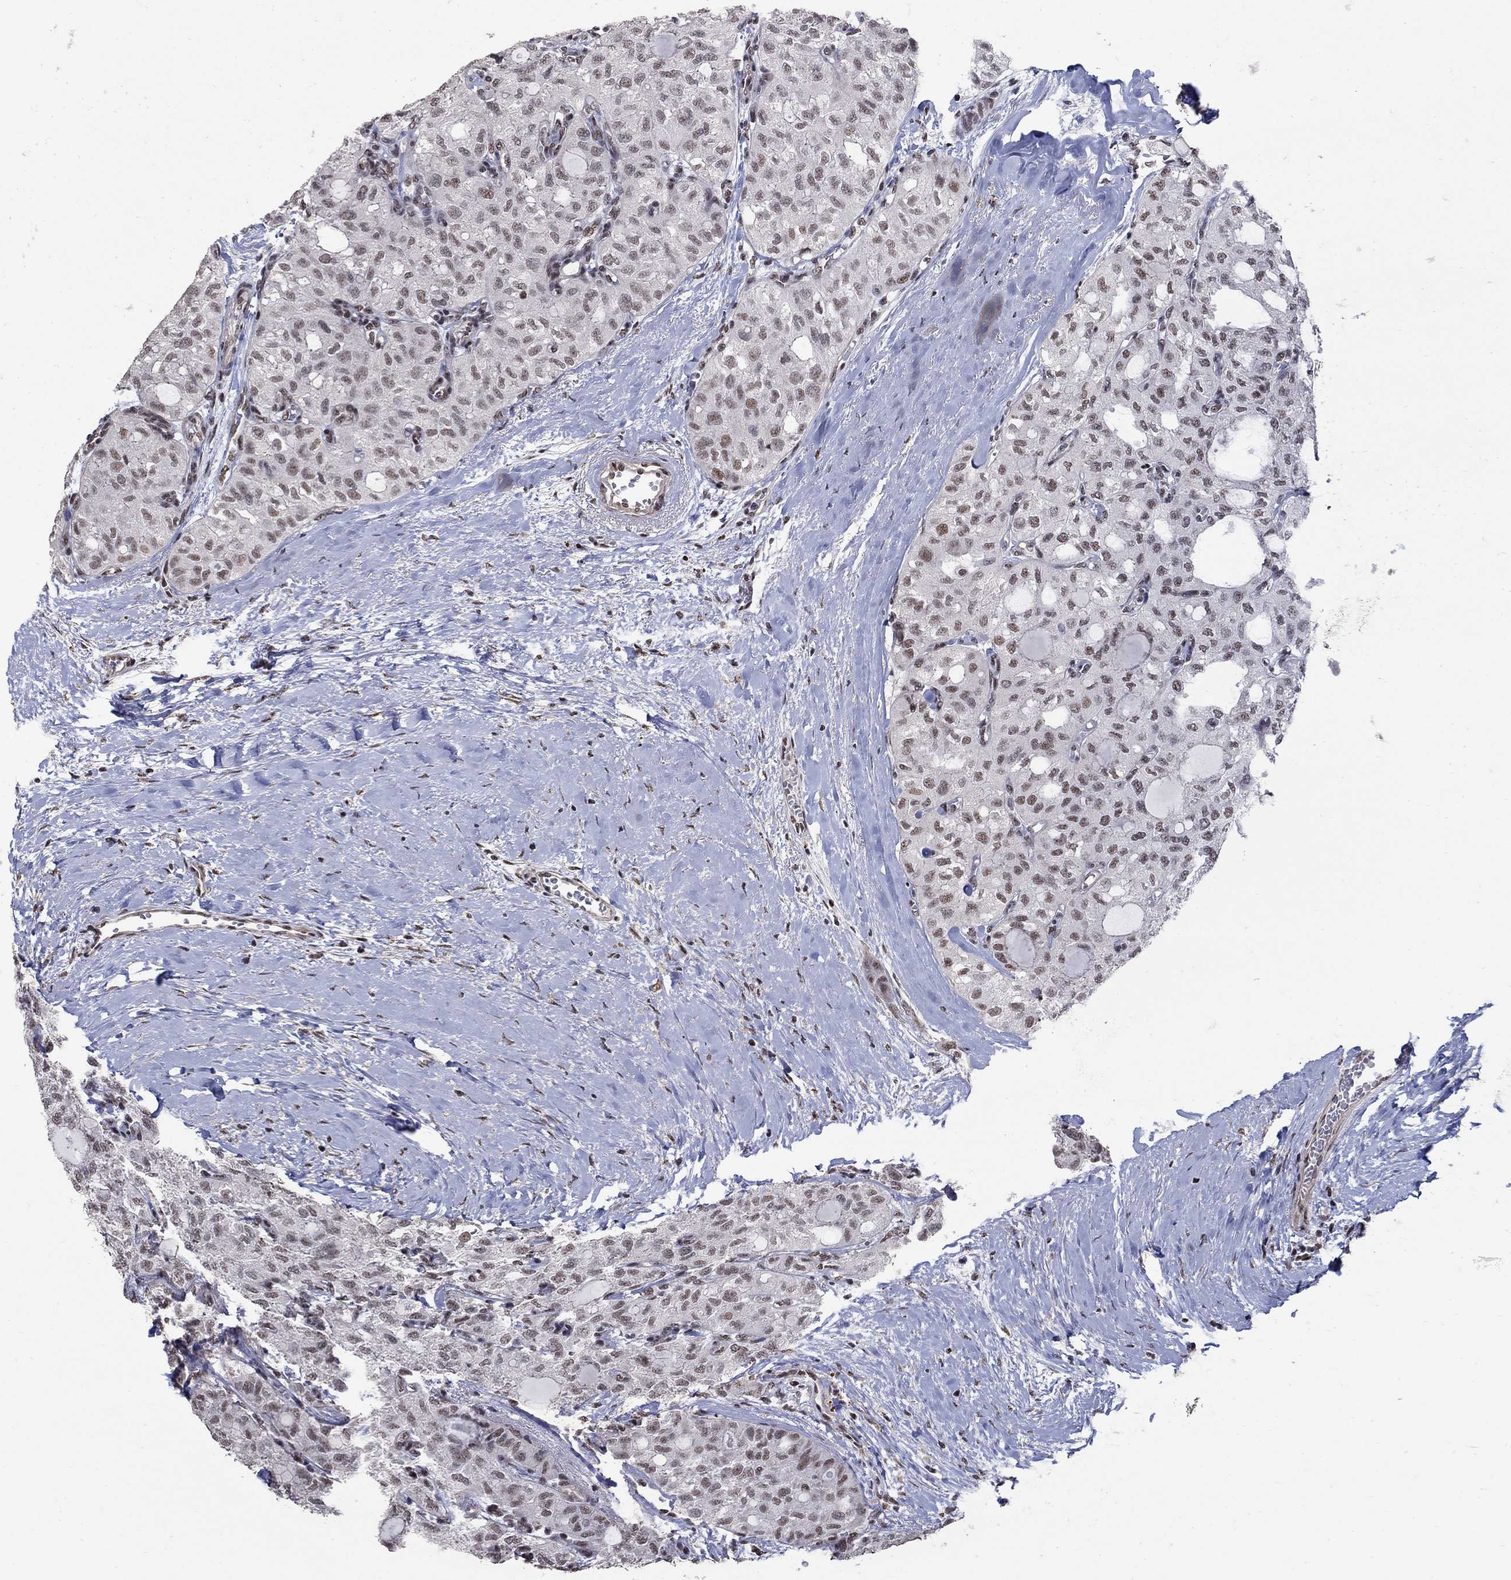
{"staining": {"intensity": "weak", "quantity": "<25%", "location": "nuclear"}, "tissue": "thyroid cancer", "cell_type": "Tumor cells", "image_type": "cancer", "snomed": [{"axis": "morphology", "description": "Follicular adenoma carcinoma, NOS"}, {"axis": "topography", "description": "Thyroid gland"}], "caption": "High power microscopy histopathology image of an IHC histopathology image of thyroid follicular adenoma carcinoma, revealing no significant staining in tumor cells. Brightfield microscopy of IHC stained with DAB (3,3'-diaminobenzidine) (brown) and hematoxylin (blue), captured at high magnification.", "gene": "PNISR", "patient": {"sex": "male", "age": 75}}